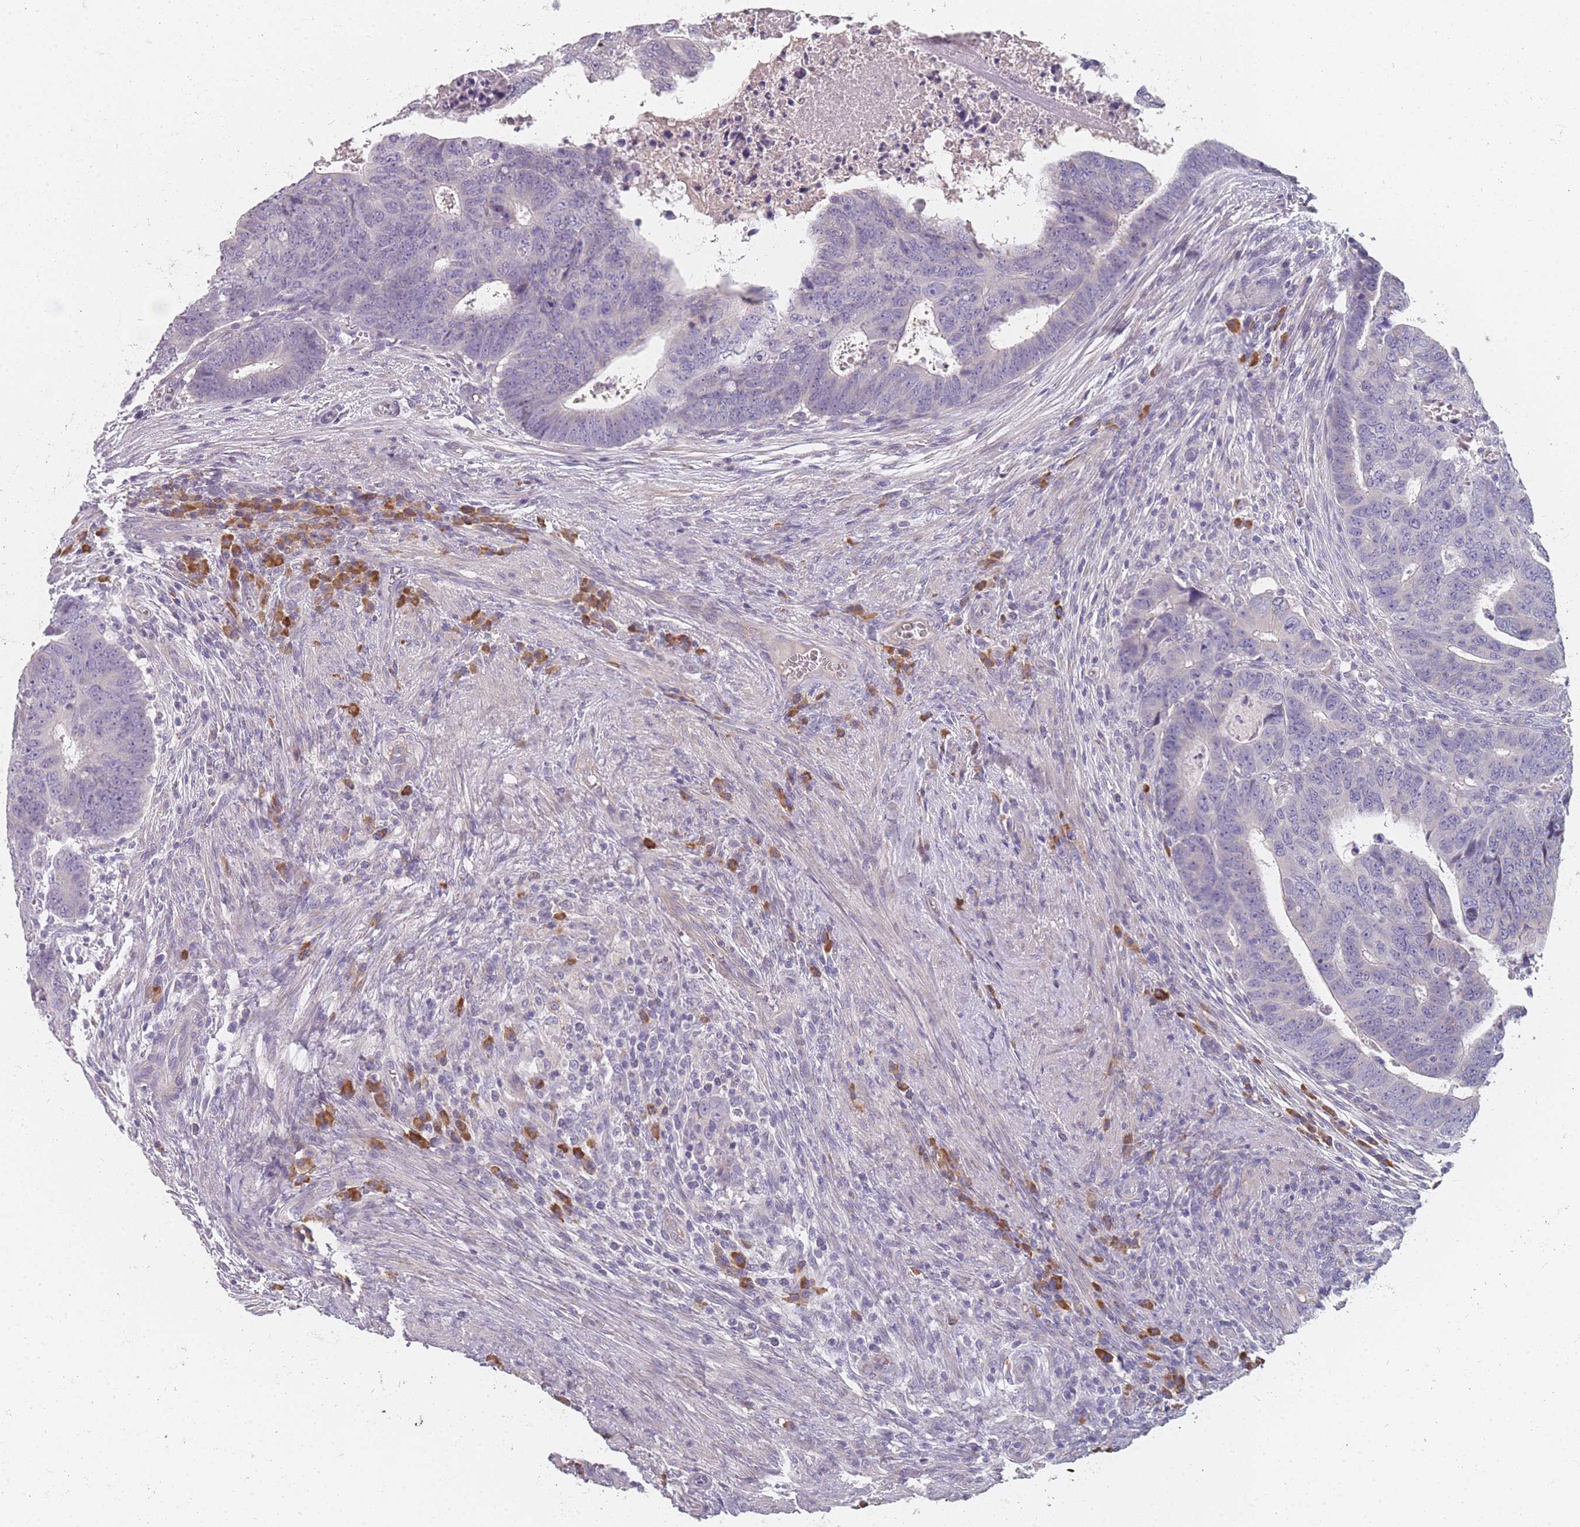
{"staining": {"intensity": "negative", "quantity": "none", "location": "none"}, "tissue": "colorectal cancer", "cell_type": "Tumor cells", "image_type": "cancer", "snomed": [{"axis": "morphology", "description": "Normal tissue, NOS"}, {"axis": "morphology", "description": "Adenocarcinoma, NOS"}, {"axis": "topography", "description": "Rectum"}], "caption": "Immunohistochemical staining of human adenocarcinoma (colorectal) demonstrates no significant expression in tumor cells.", "gene": "SLC35E4", "patient": {"sex": "female", "age": 65}}